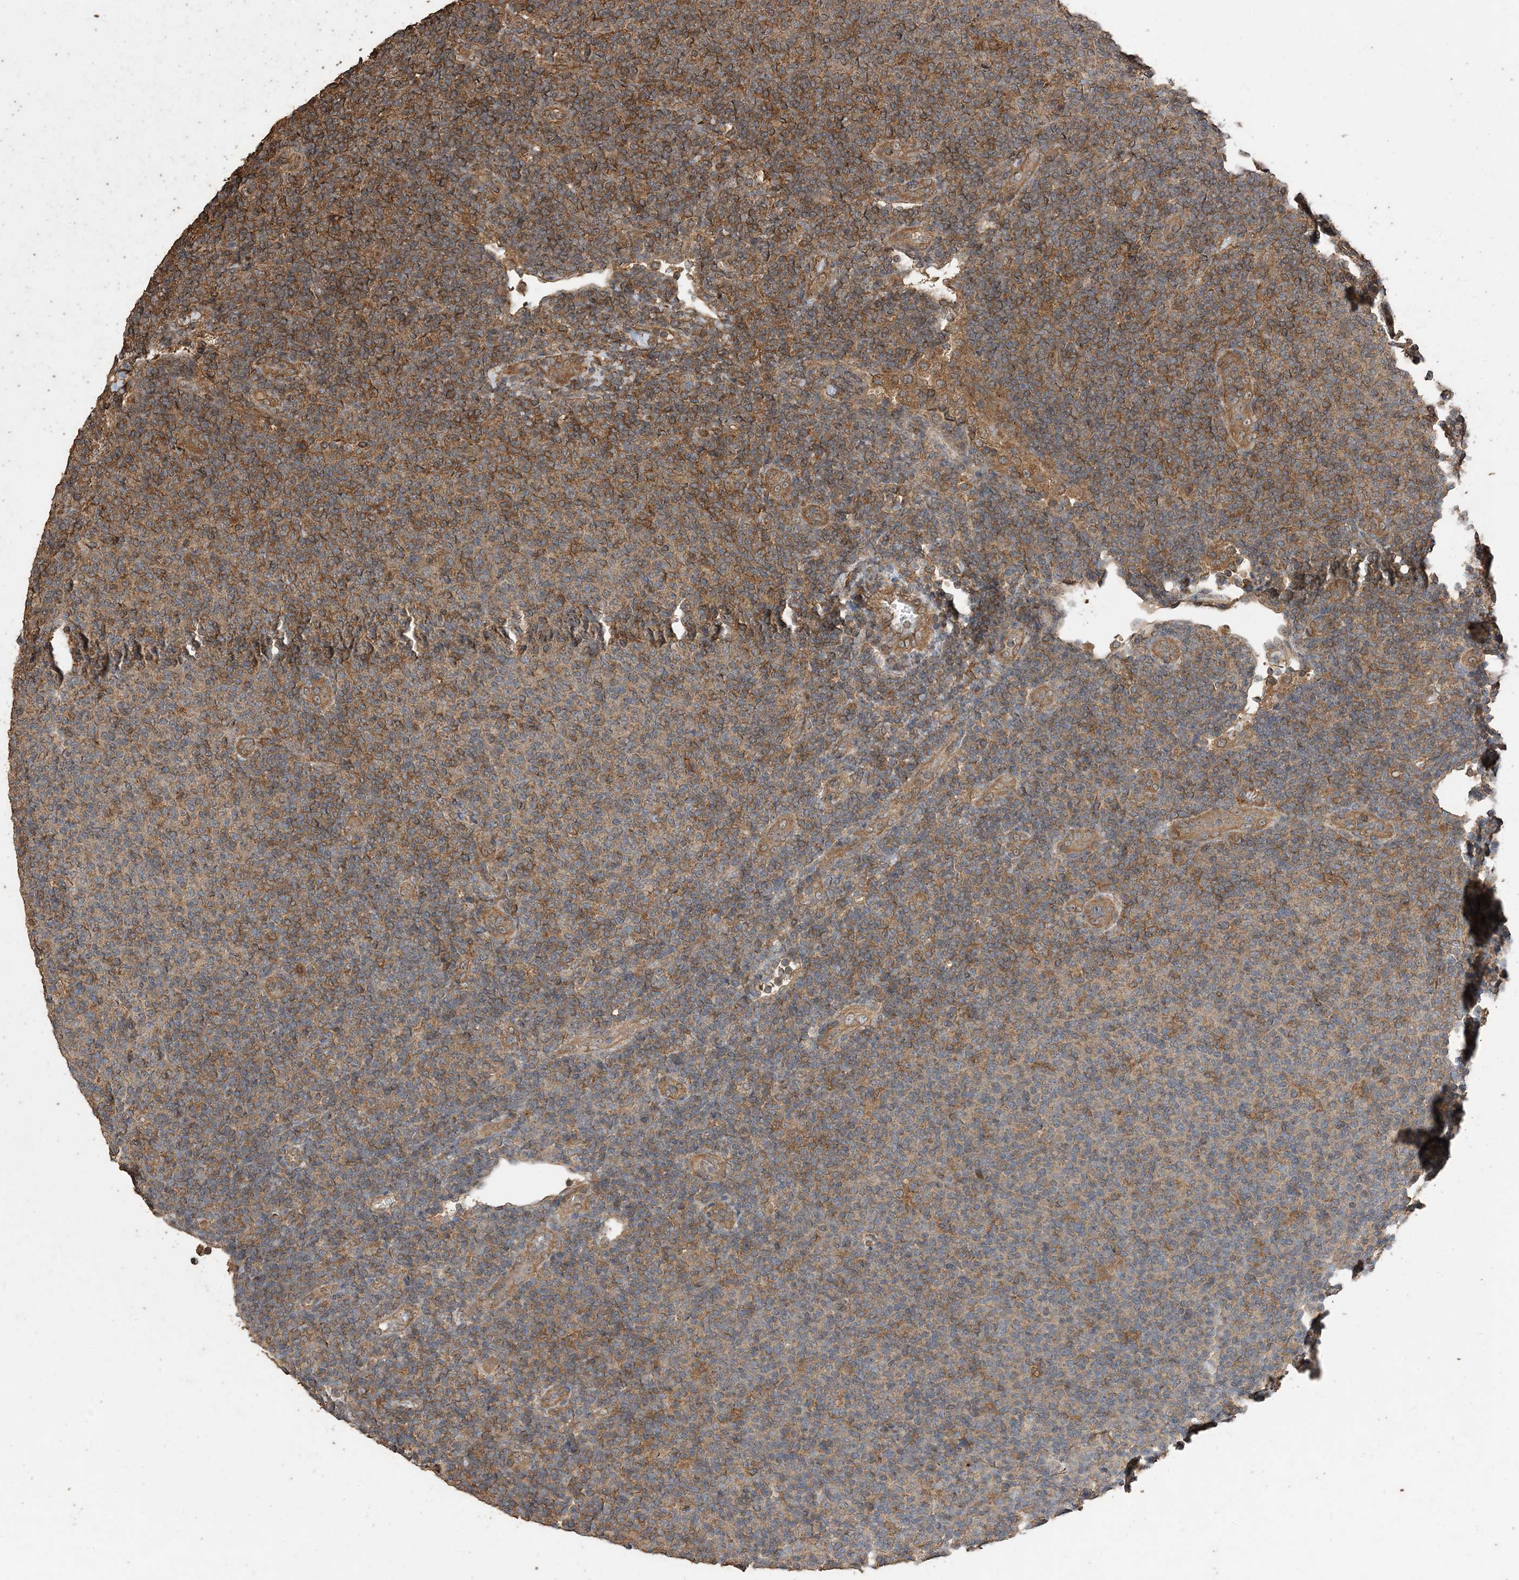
{"staining": {"intensity": "moderate", "quantity": ">75%", "location": "cytoplasmic/membranous"}, "tissue": "lymphoma", "cell_type": "Tumor cells", "image_type": "cancer", "snomed": [{"axis": "morphology", "description": "Malignant lymphoma, non-Hodgkin's type, Low grade"}, {"axis": "topography", "description": "Lymph node"}], "caption": "Moderate cytoplasmic/membranous protein staining is seen in about >75% of tumor cells in low-grade malignant lymphoma, non-Hodgkin's type. Using DAB (brown) and hematoxylin (blue) stains, captured at high magnification using brightfield microscopy.", "gene": "ZKSCAN5", "patient": {"sex": "male", "age": 66}}